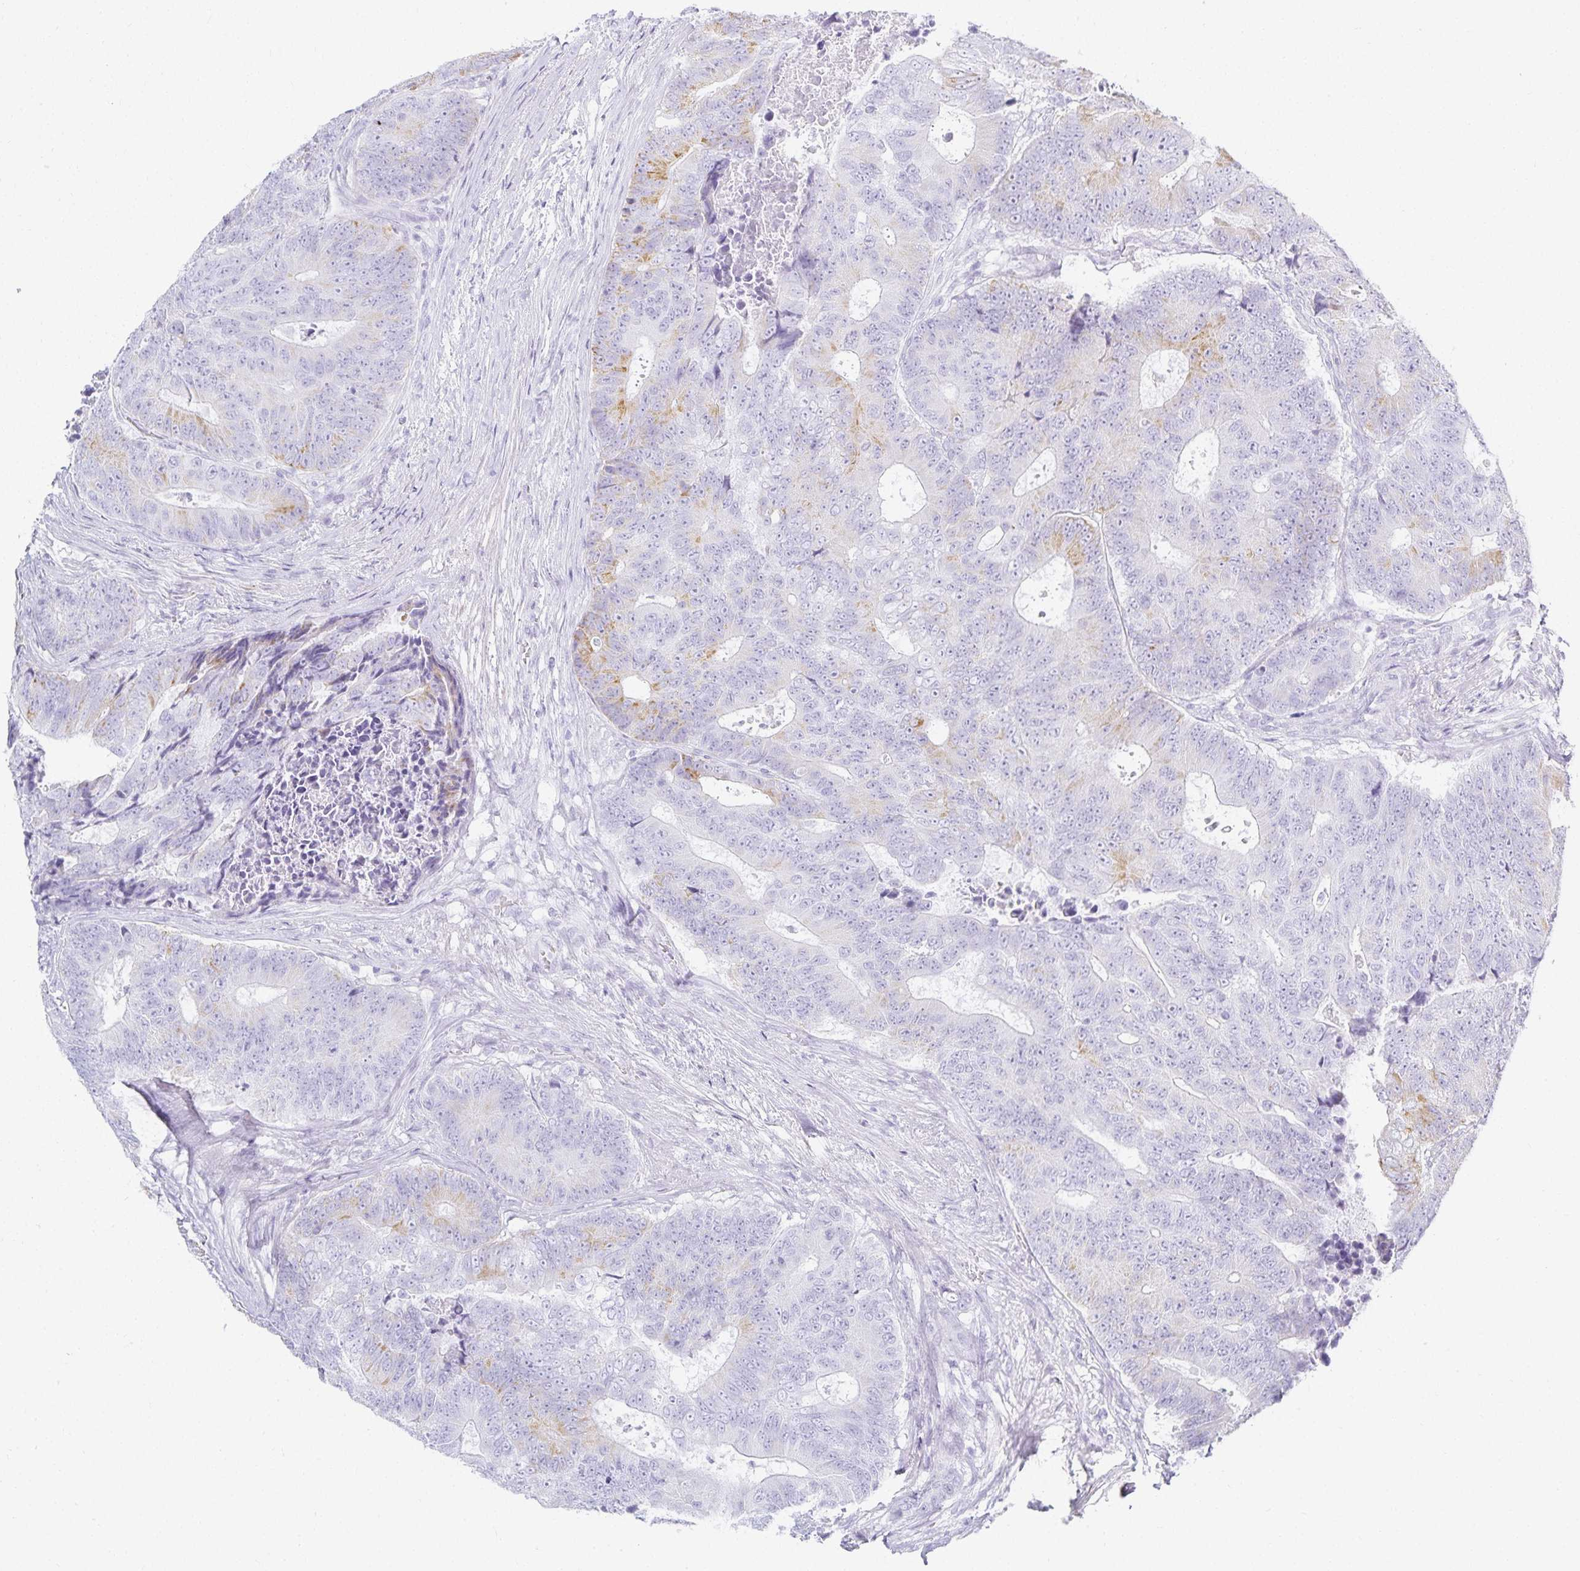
{"staining": {"intensity": "moderate", "quantity": "<25%", "location": "cytoplasmic/membranous"}, "tissue": "colorectal cancer", "cell_type": "Tumor cells", "image_type": "cancer", "snomed": [{"axis": "morphology", "description": "Adenocarcinoma, NOS"}, {"axis": "topography", "description": "Colon"}], "caption": "This photomicrograph reveals immunohistochemistry (IHC) staining of colorectal adenocarcinoma, with low moderate cytoplasmic/membranous staining in approximately <25% of tumor cells.", "gene": "GP2", "patient": {"sex": "female", "age": 48}}